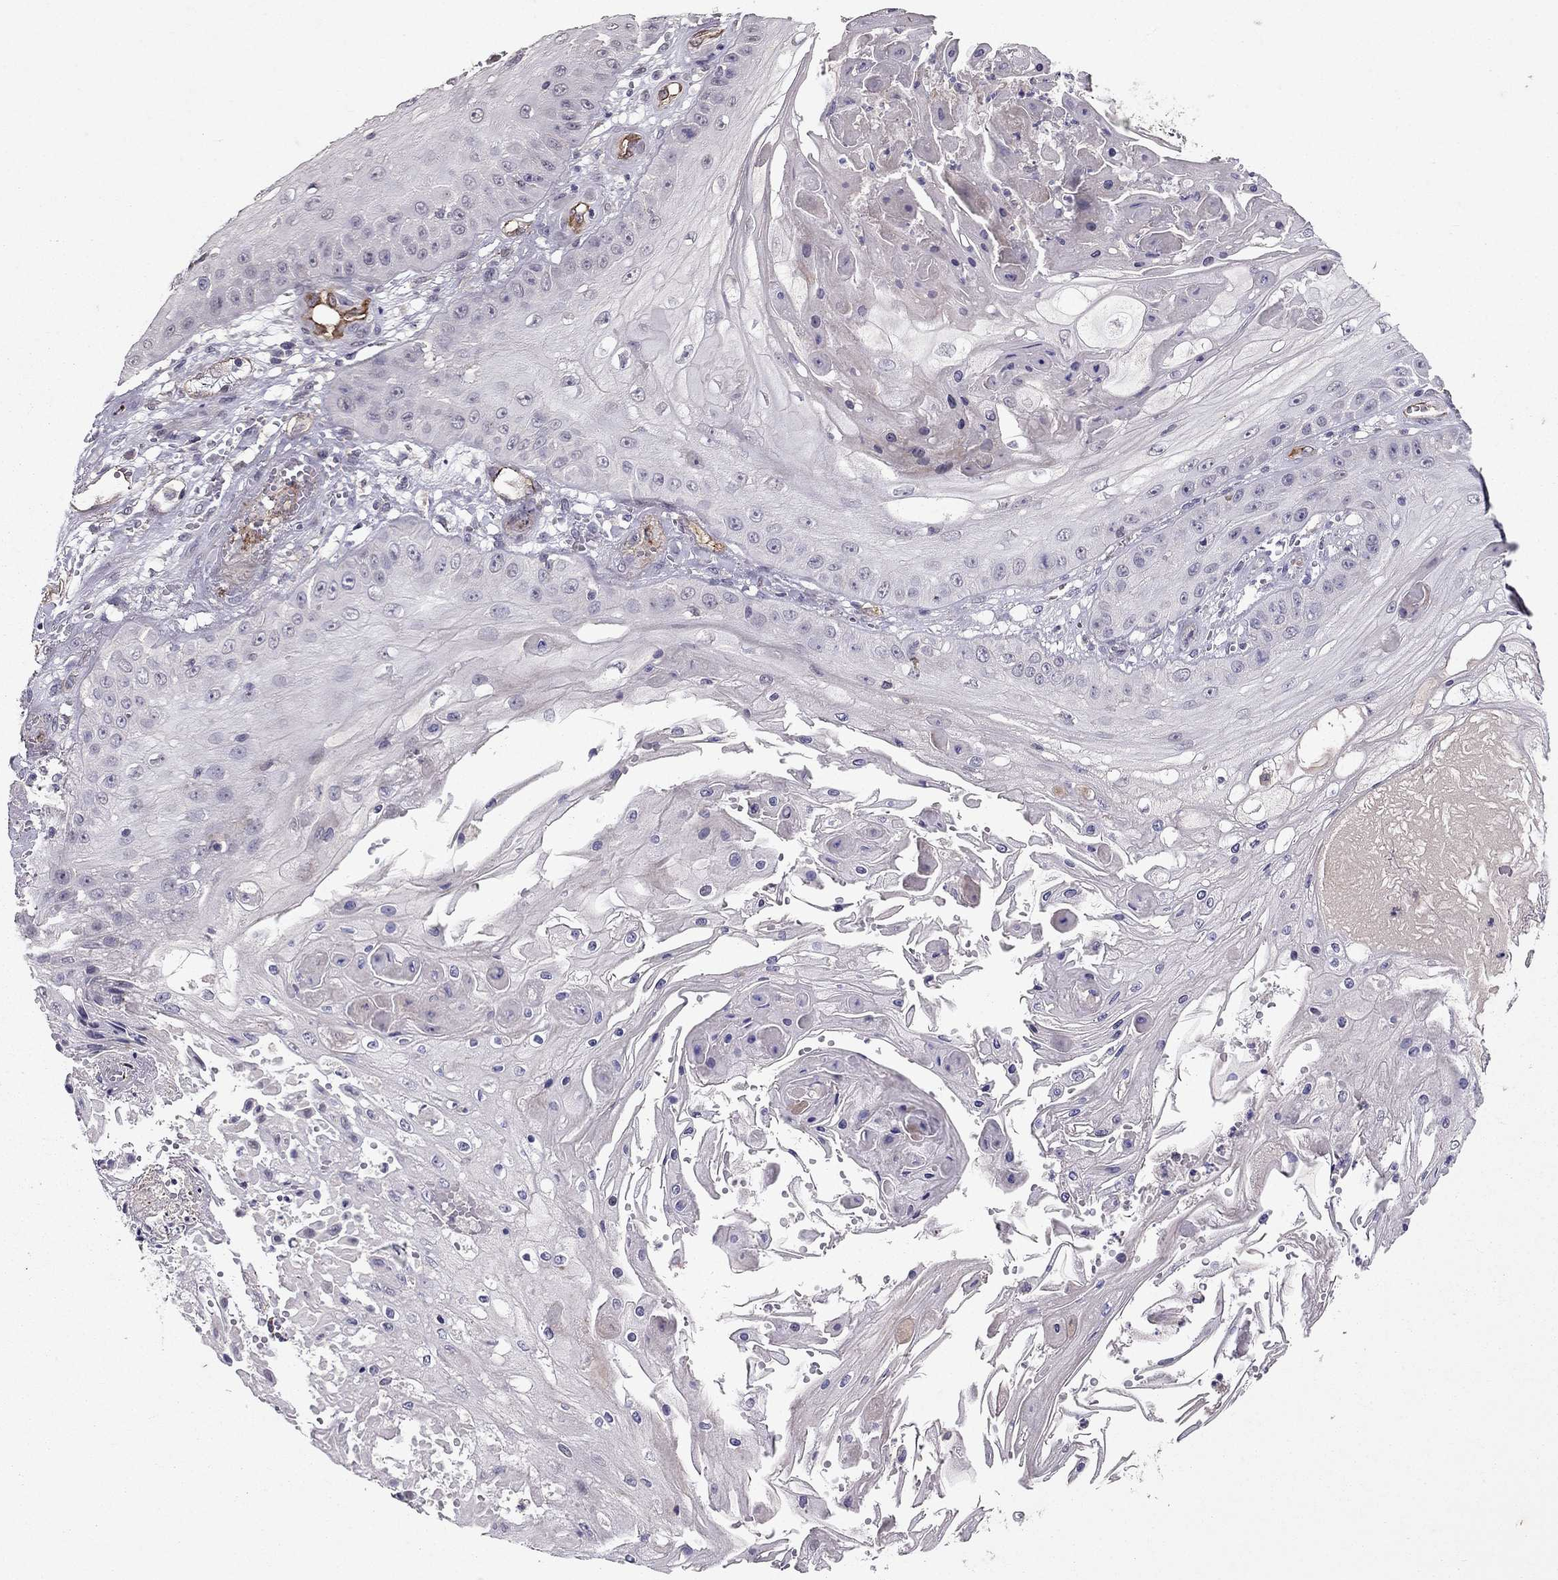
{"staining": {"intensity": "negative", "quantity": "none", "location": "none"}, "tissue": "skin cancer", "cell_type": "Tumor cells", "image_type": "cancer", "snomed": [{"axis": "morphology", "description": "Squamous cell carcinoma, NOS"}, {"axis": "topography", "description": "Skin"}], "caption": "This is an immunohistochemistry histopathology image of human skin cancer (squamous cell carcinoma). There is no staining in tumor cells.", "gene": "RASIP1", "patient": {"sex": "male", "age": 70}}